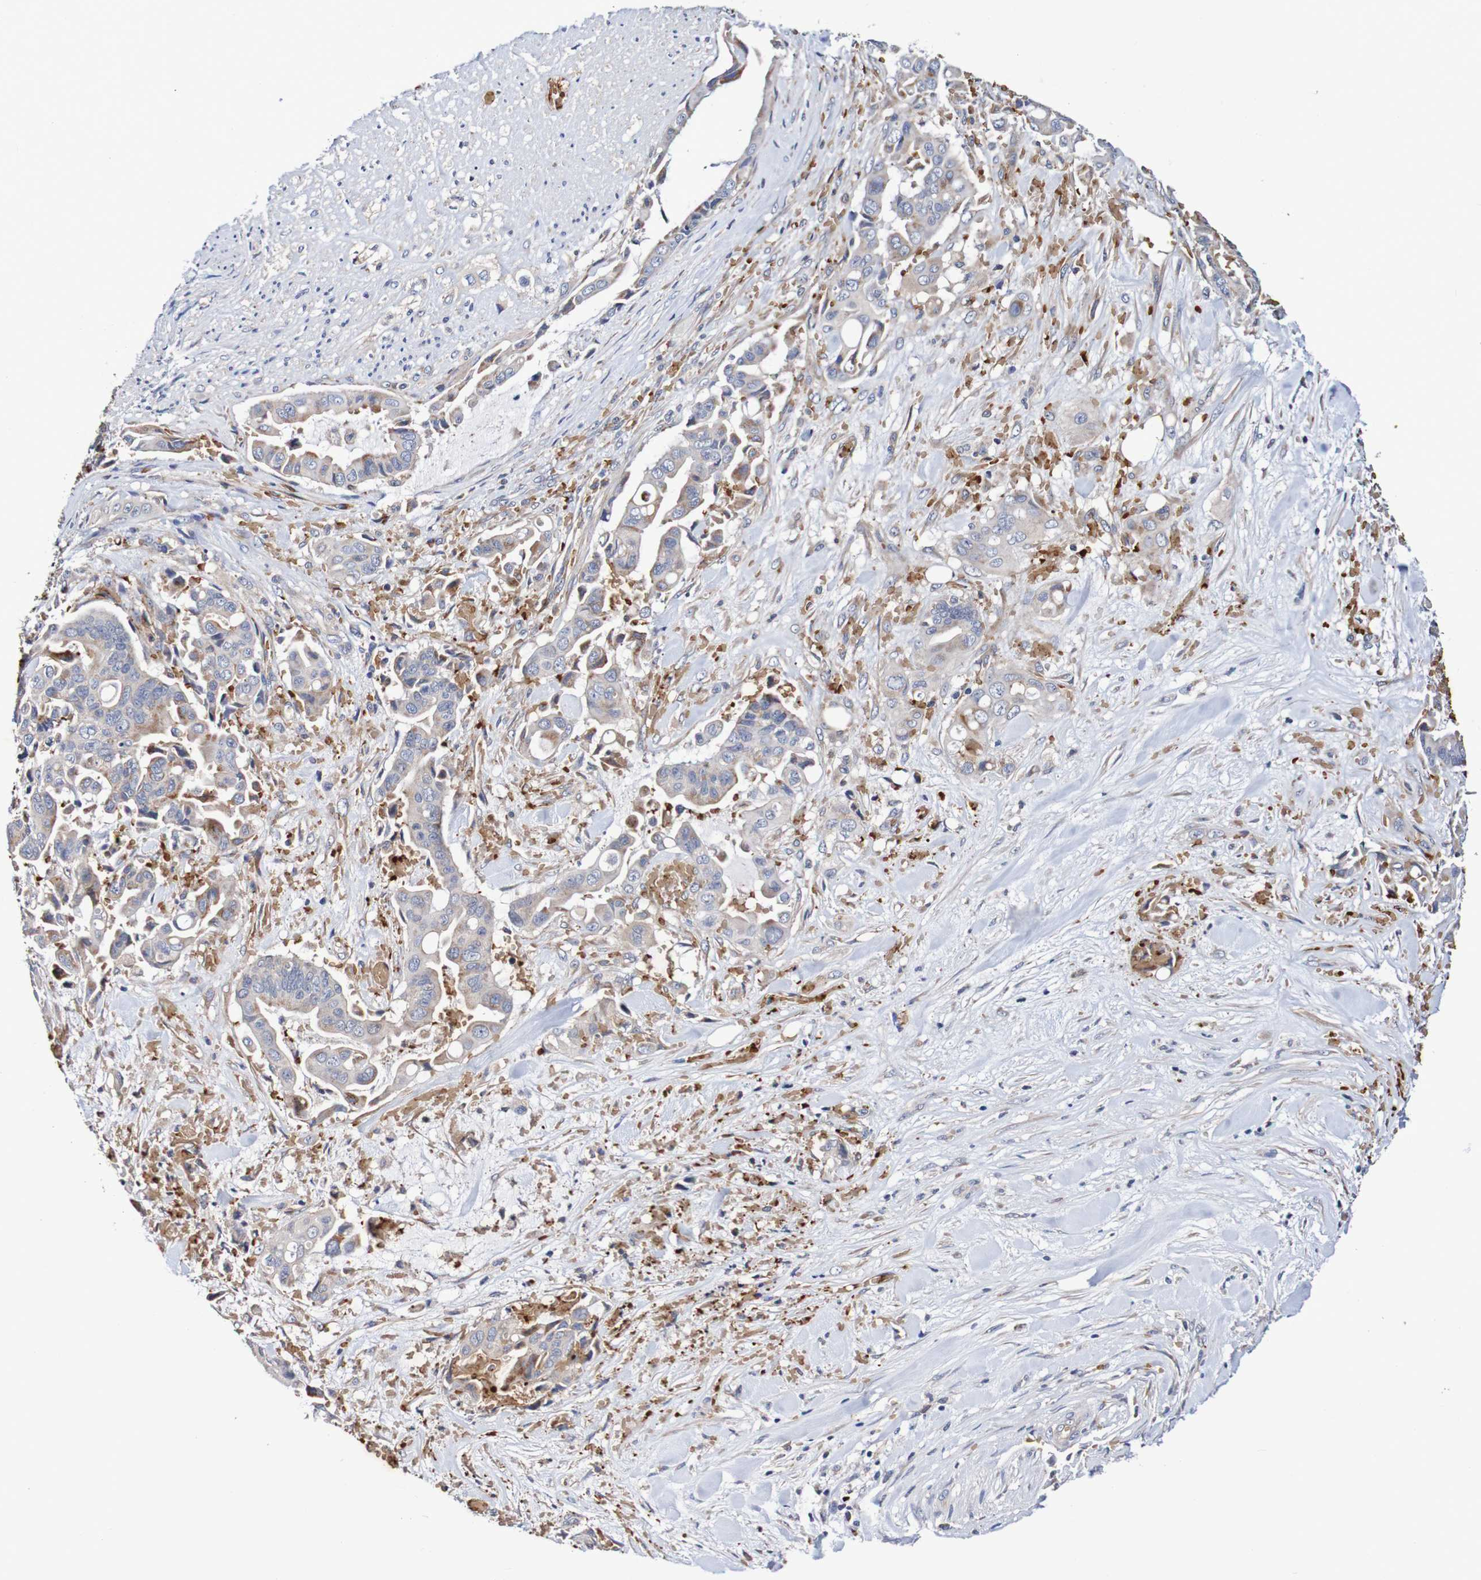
{"staining": {"intensity": "moderate", "quantity": "<25%", "location": "cytoplasmic/membranous"}, "tissue": "liver cancer", "cell_type": "Tumor cells", "image_type": "cancer", "snomed": [{"axis": "morphology", "description": "Cholangiocarcinoma"}, {"axis": "topography", "description": "Liver"}], "caption": "Immunohistochemical staining of cholangiocarcinoma (liver) shows low levels of moderate cytoplasmic/membranous staining in approximately <25% of tumor cells.", "gene": "WNT4", "patient": {"sex": "female", "age": 61}}